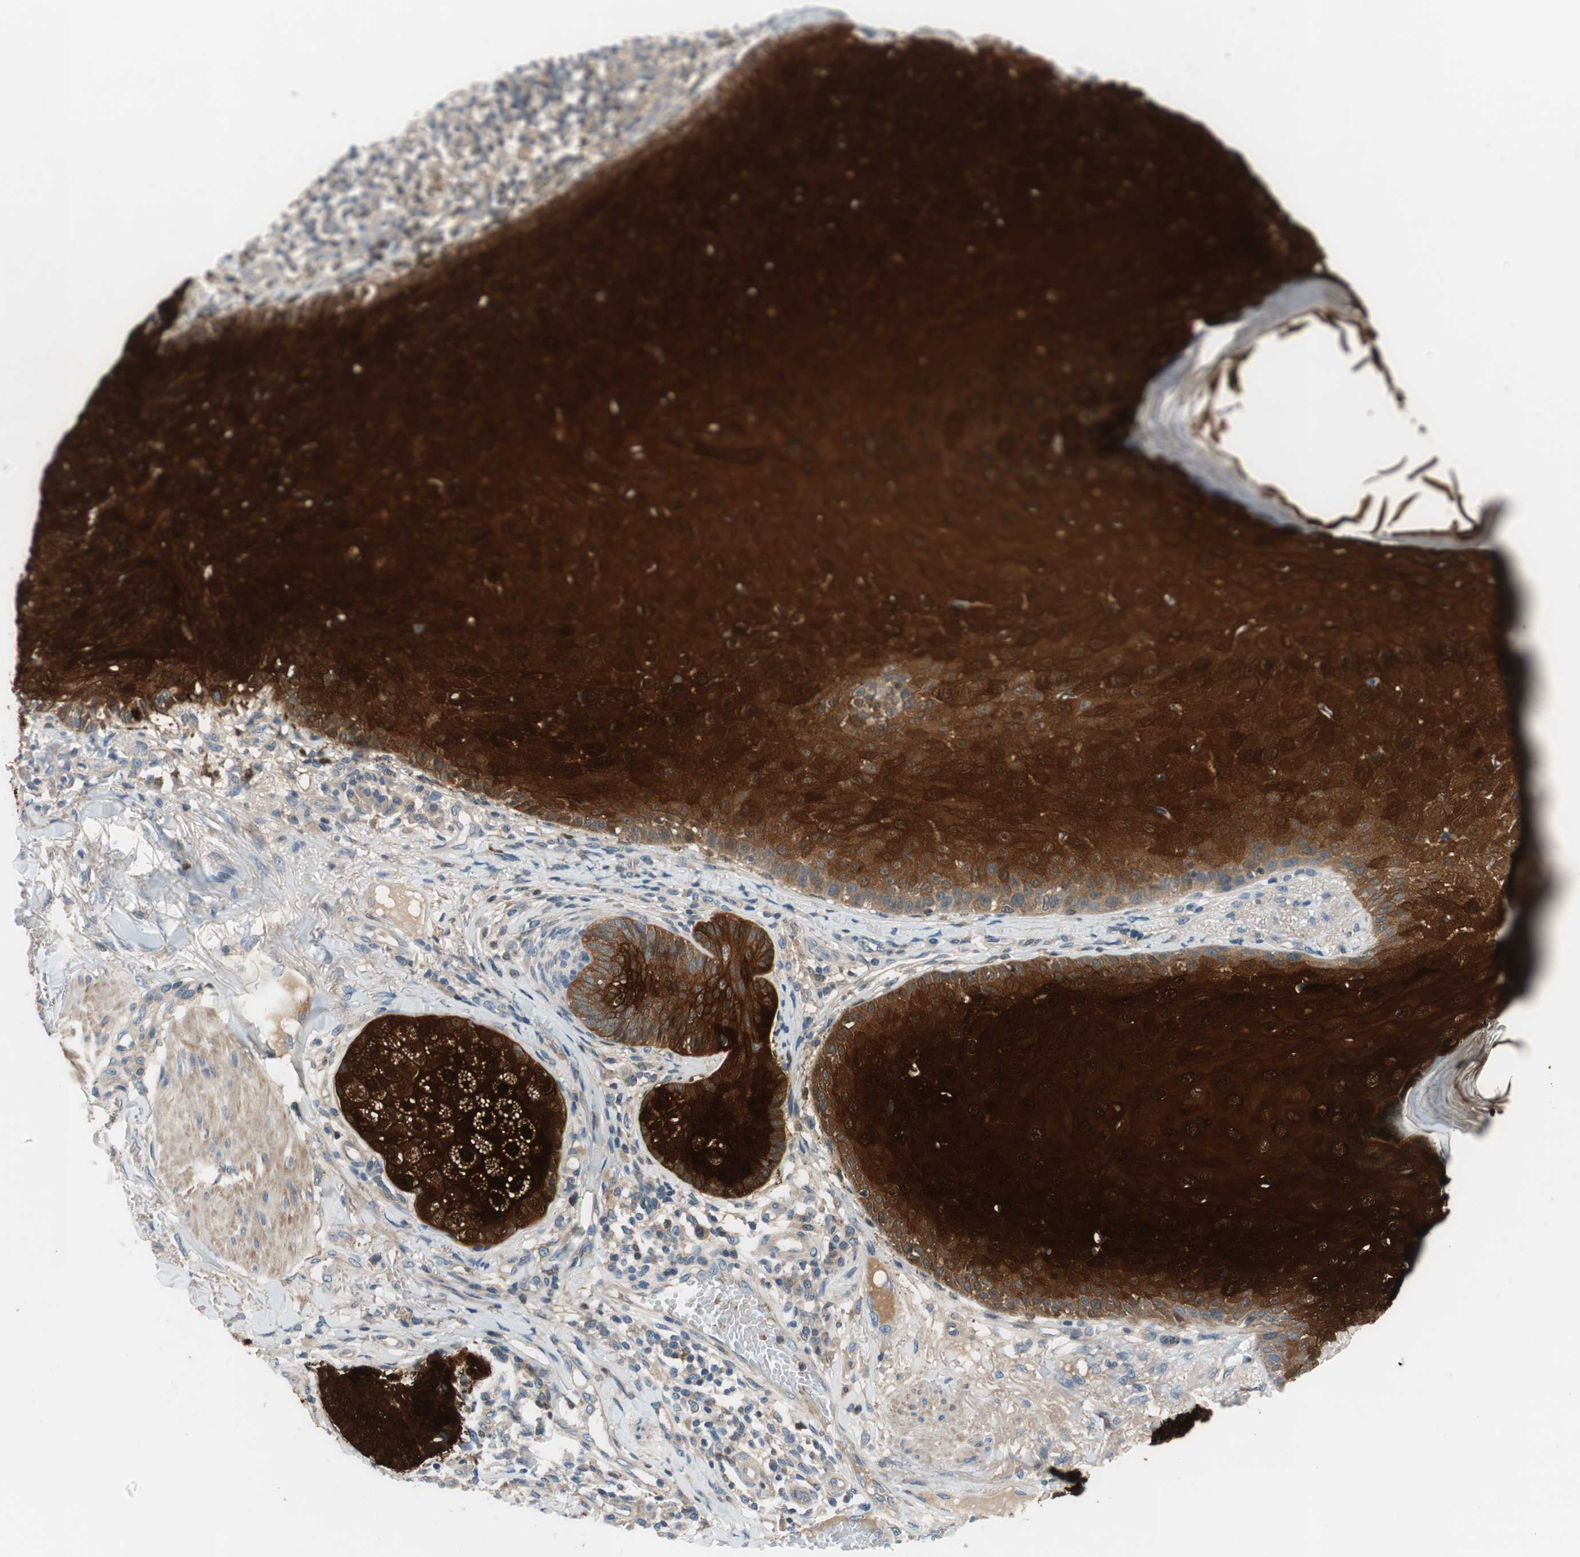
{"staining": {"intensity": "strong", "quantity": ">75%", "location": "cytoplasmic/membranous"}, "tissue": "skin cancer", "cell_type": "Tumor cells", "image_type": "cancer", "snomed": [{"axis": "morphology", "description": "Normal tissue, NOS"}, {"axis": "morphology", "description": "Basal cell carcinoma"}, {"axis": "topography", "description": "Skin"}], "caption": "Human basal cell carcinoma (skin) stained with a brown dye displays strong cytoplasmic/membranous positive staining in approximately >75% of tumor cells.", "gene": "CALML3", "patient": {"sex": "male", "age": 52}}